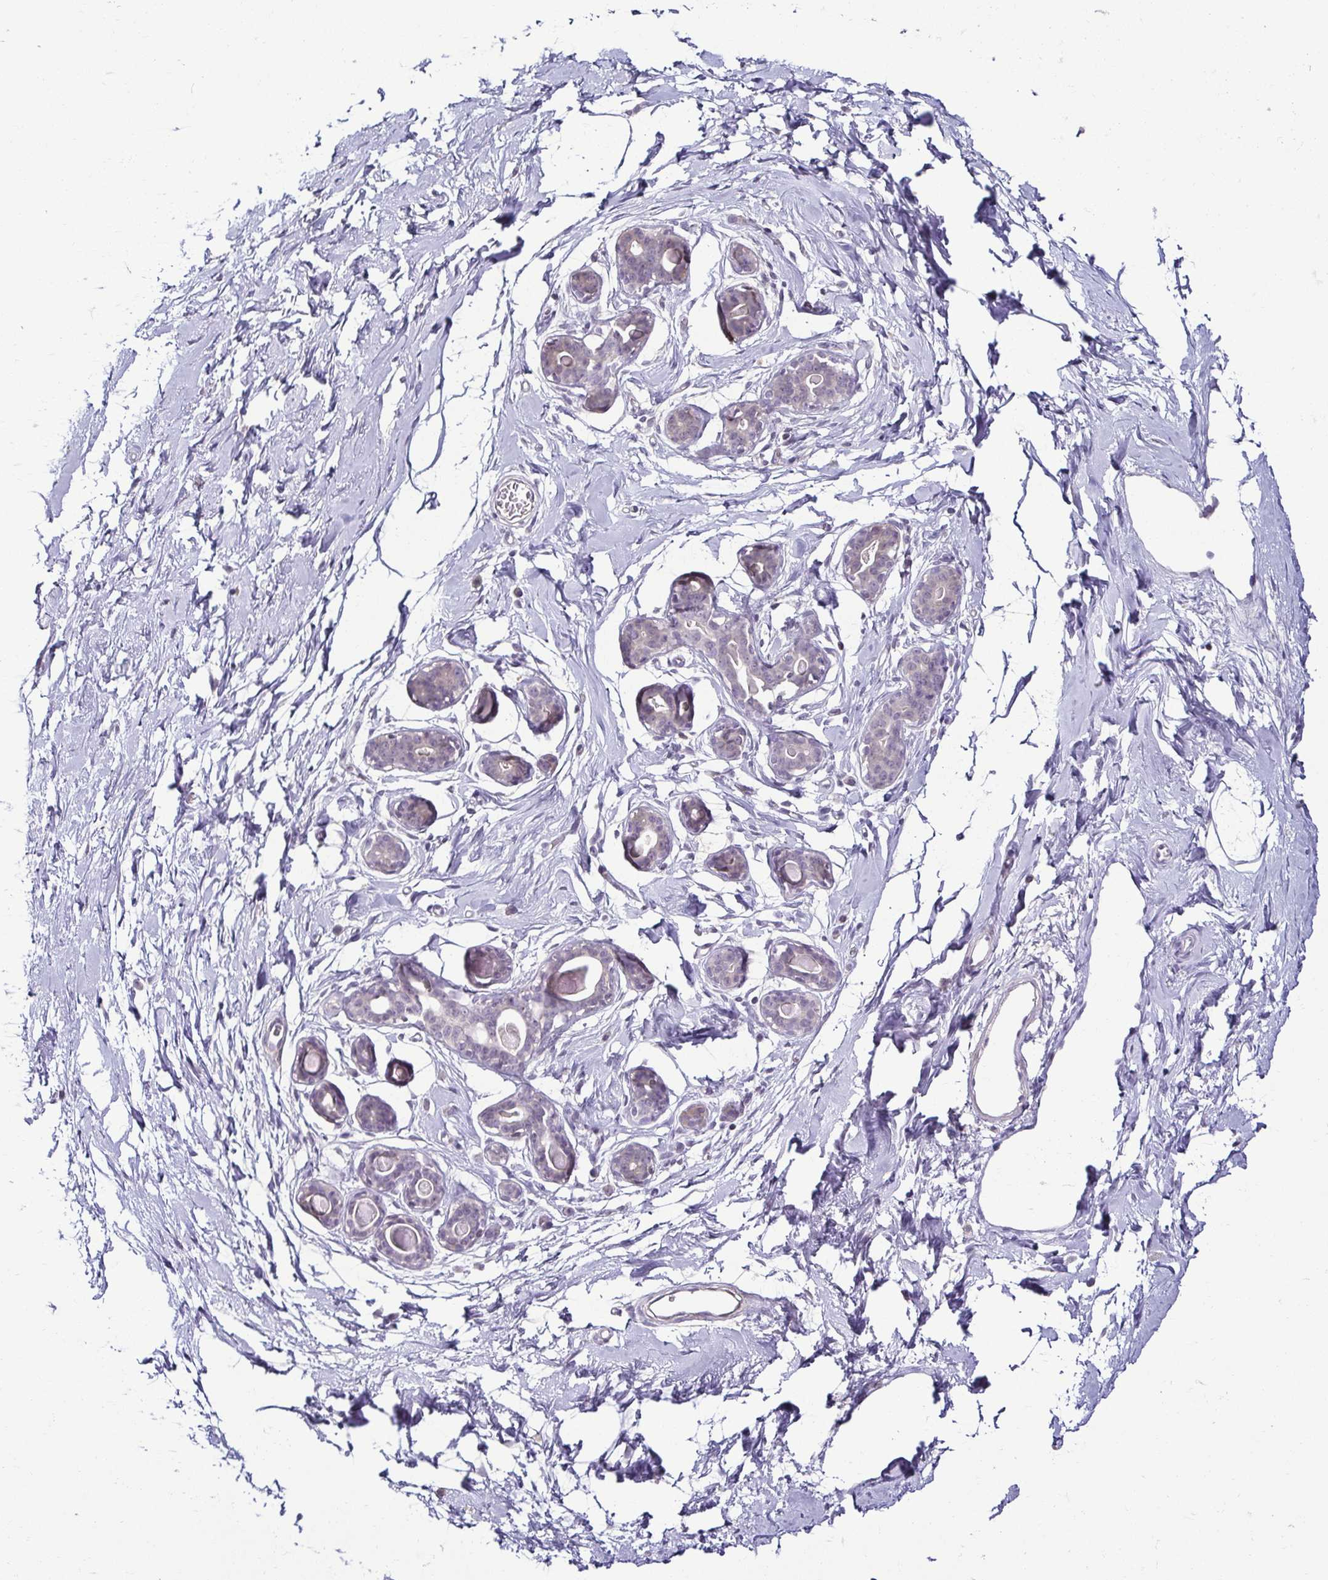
{"staining": {"intensity": "negative", "quantity": "none", "location": "none"}, "tissue": "breast", "cell_type": "Adipocytes", "image_type": "normal", "snomed": [{"axis": "morphology", "description": "Normal tissue, NOS"}, {"axis": "topography", "description": "Breast"}], "caption": "Immunohistochemistry histopathology image of normal breast: human breast stained with DAB (3,3'-diaminobenzidine) reveals no significant protein staining in adipocytes.", "gene": "HOPX", "patient": {"sex": "female", "age": 45}}